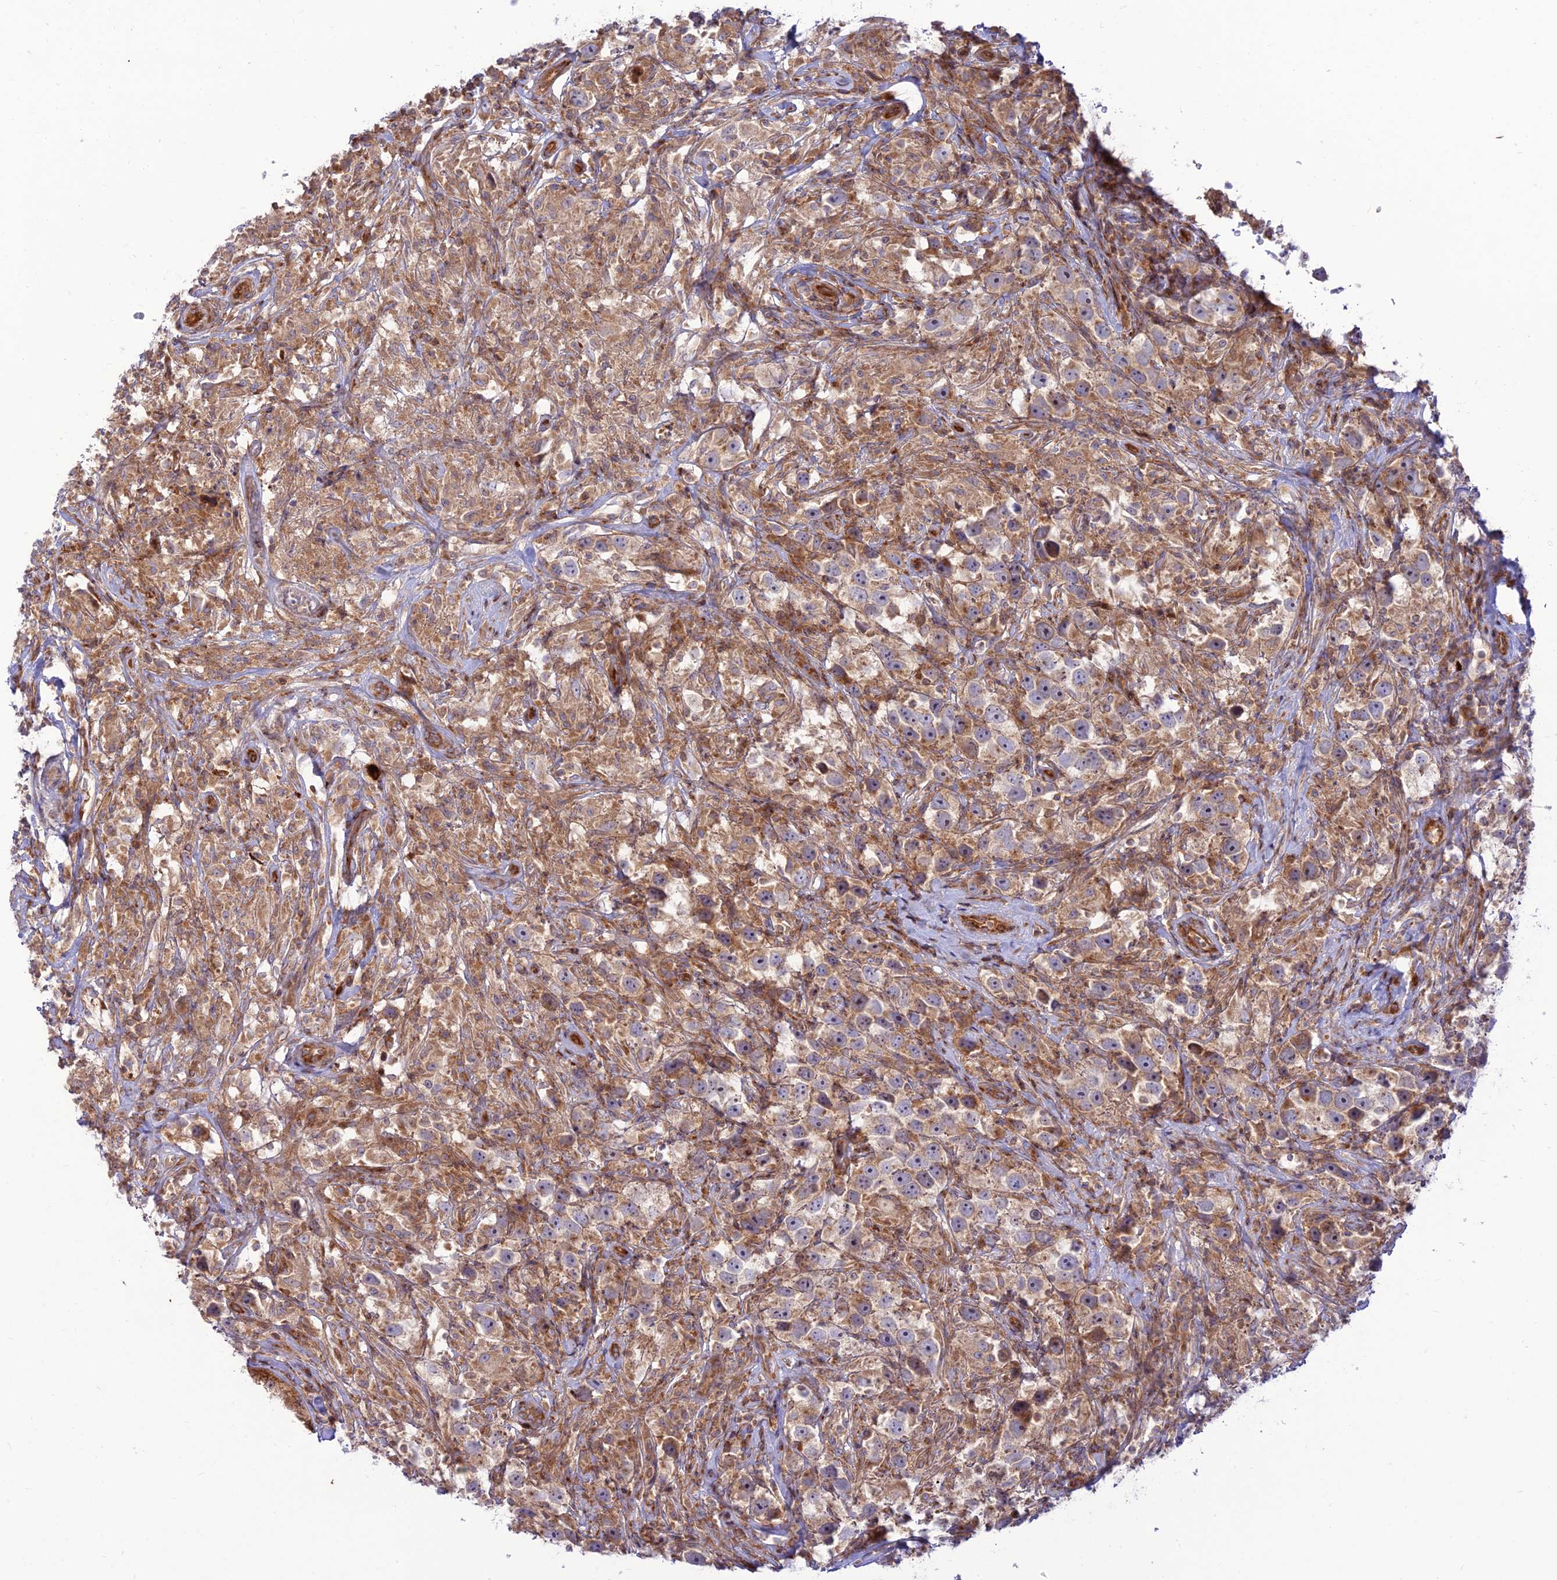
{"staining": {"intensity": "moderate", "quantity": ">75%", "location": "cytoplasmic/membranous"}, "tissue": "testis cancer", "cell_type": "Tumor cells", "image_type": "cancer", "snomed": [{"axis": "morphology", "description": "Seminoma, NOS"}, {"axis": "topography", "description": "Testis"}], "caption": "A brown stain shows moderate cytoplasmic/membranous expression of a protein in human testis cancer tumor cells. (IHC, brightfield microscopy, high magnification).", "gene": "PIMREG", "patient": {"sex": "male", "age": 49}}